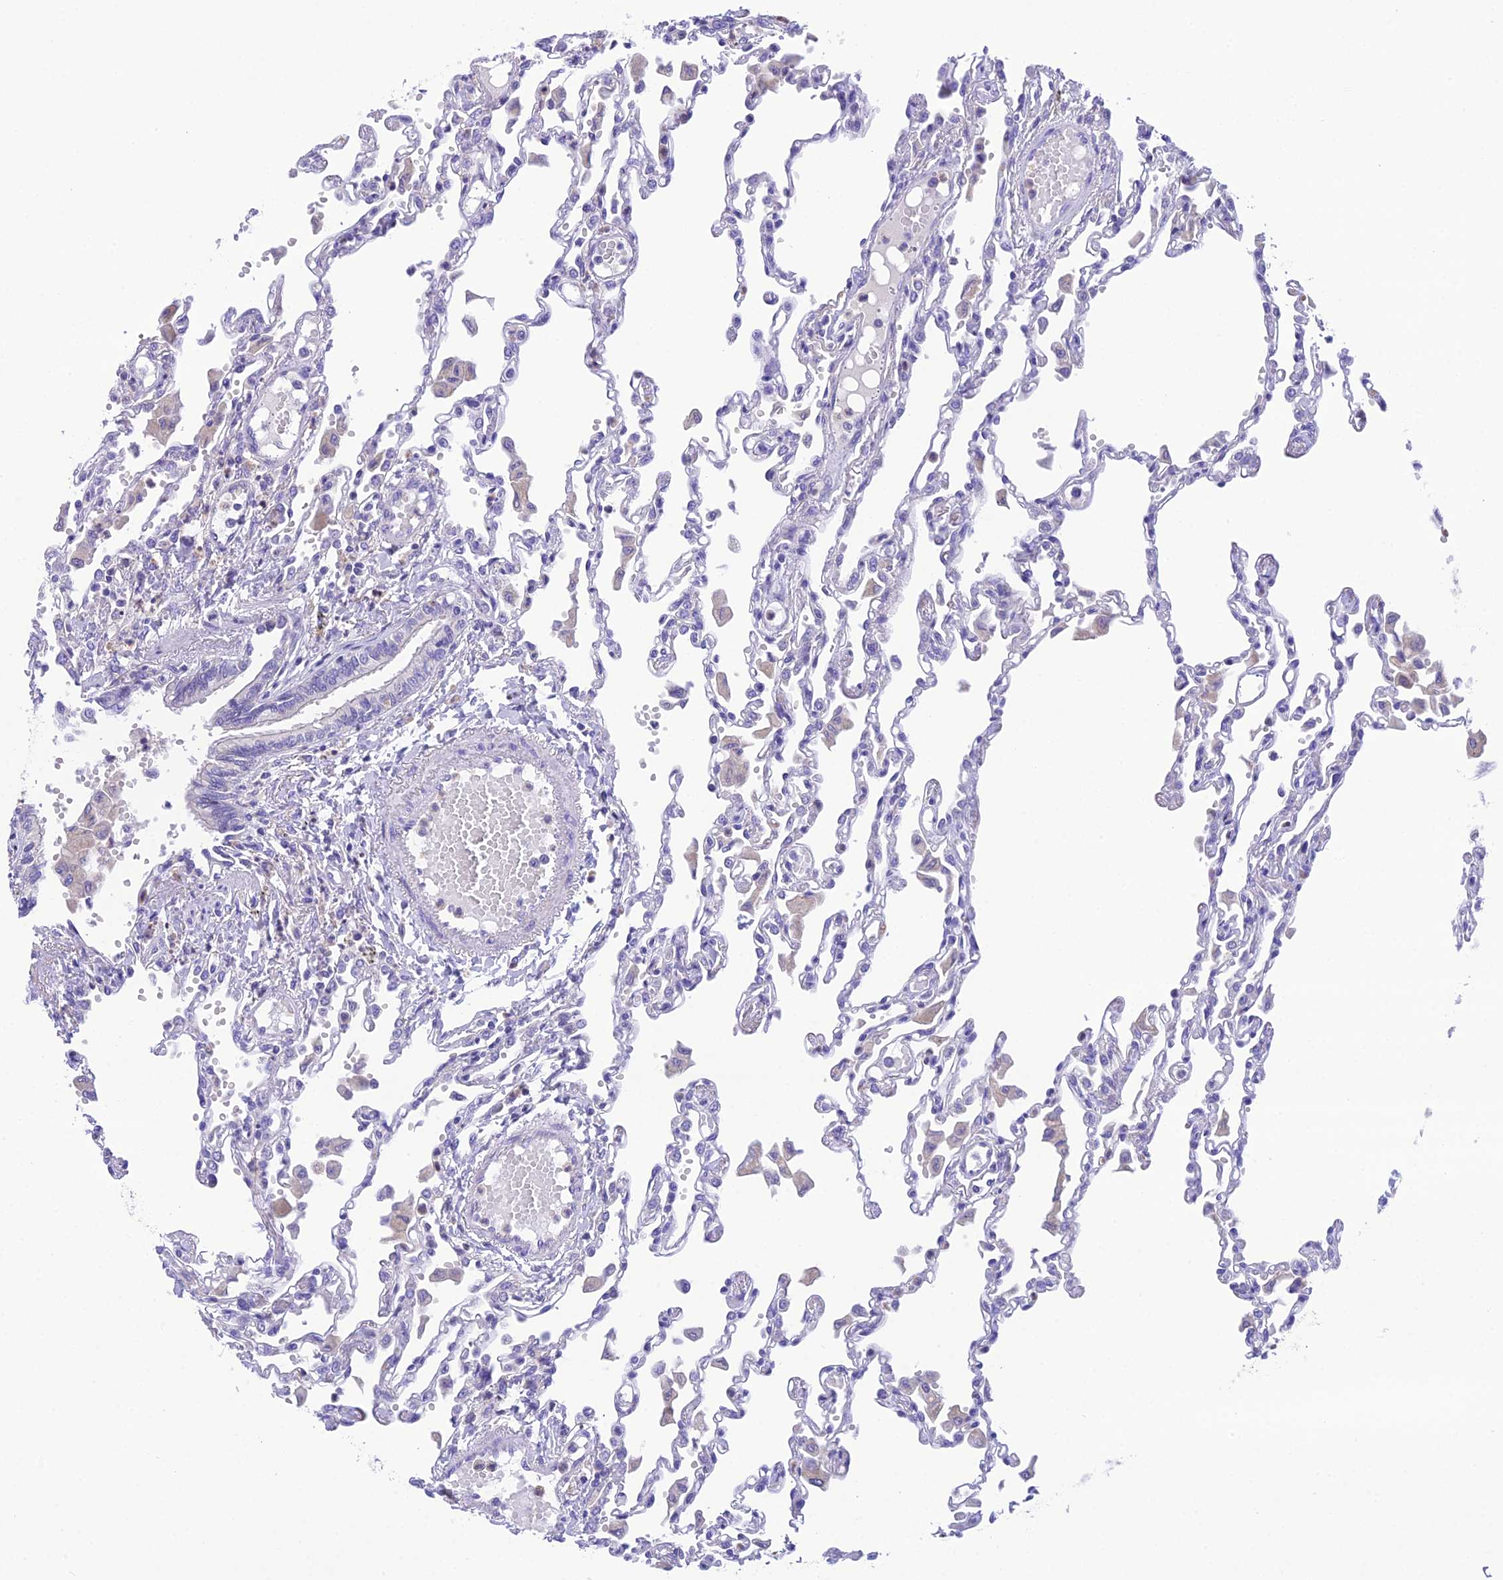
{"staining": {"intensity": "negative", "quantity": "none", "location": "none"}, "tissue": "lung", "cell_type": "Alveolar cells", "image_type": "normal", "snomed": [{"axis": "morphology", "description": "Normal tissue, NOS"}, {"axis": "topography", "description": "Bronchus"}, {"axis": "topography", "description": "Lung"}], "caption": "The immunohistochemistry micrograph has no significant positivity in alveolar cells of lung. (Immunohistochemistry, brightfield microscopy, high magnification).", "gene": "KIAA0408", "patient": {"sex": "female", "age": 49}}